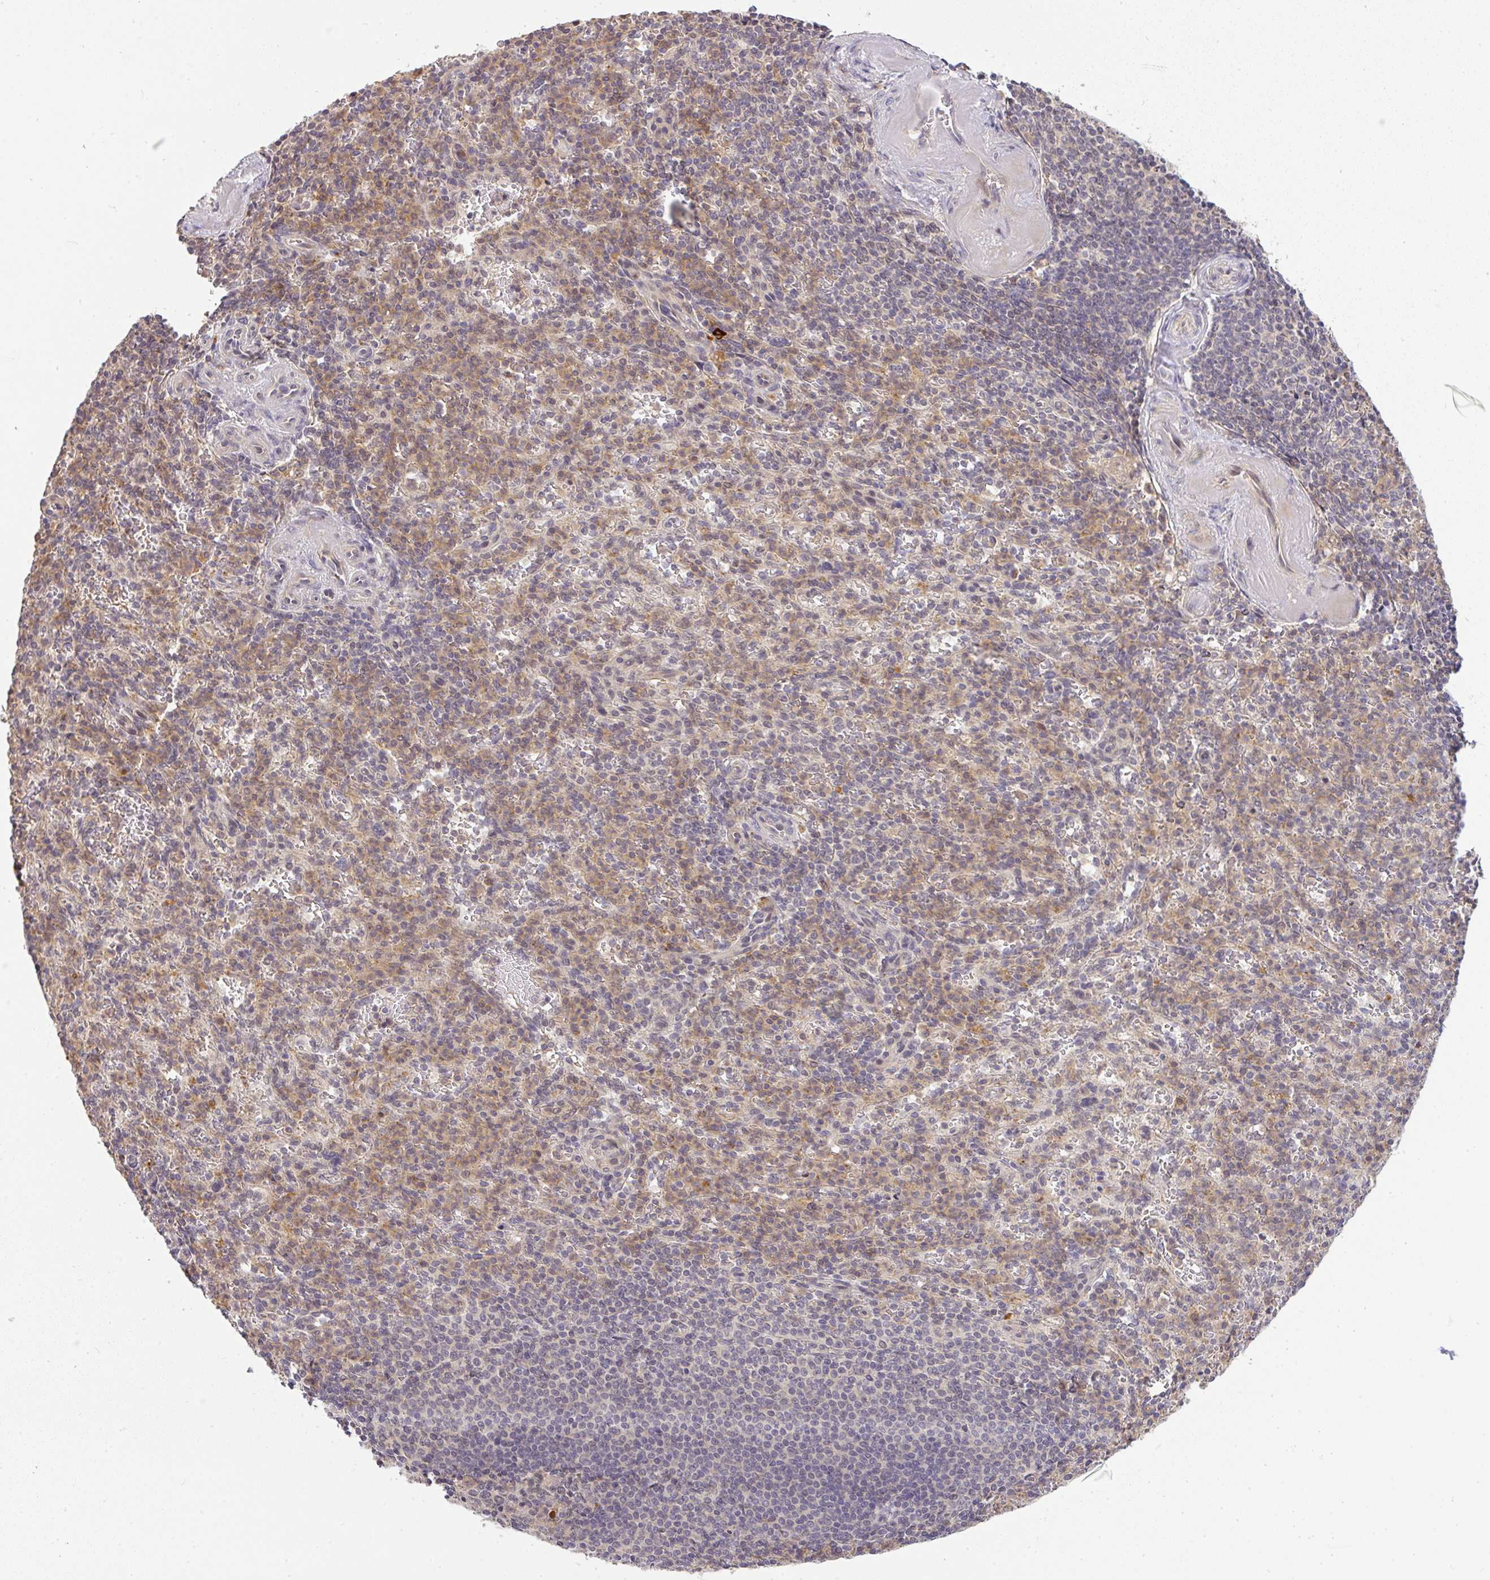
{"staining": {"intensity": "weak", "quantity": ">75%", "location": "cytoplasmic/membranous"}, "tissue": "spleen", "cell_type": "Cells in red pulp", "image_type": "normal", "snomed": [{"axis": "morphology", "description": "Normal tissue, NOS"}, {"axis": "topography", "description": "Spleen"}], "caption": "The photomicrograph shows a brown stain indicating the presence of a protein in the cytoplasmic/membranous of cells in red pulp in spleen. The protein of interest is shown in brown color, while the nuclei are stained blue.", "gene": "FAM153A", "patient": {"sex": "female", "age": 74}}